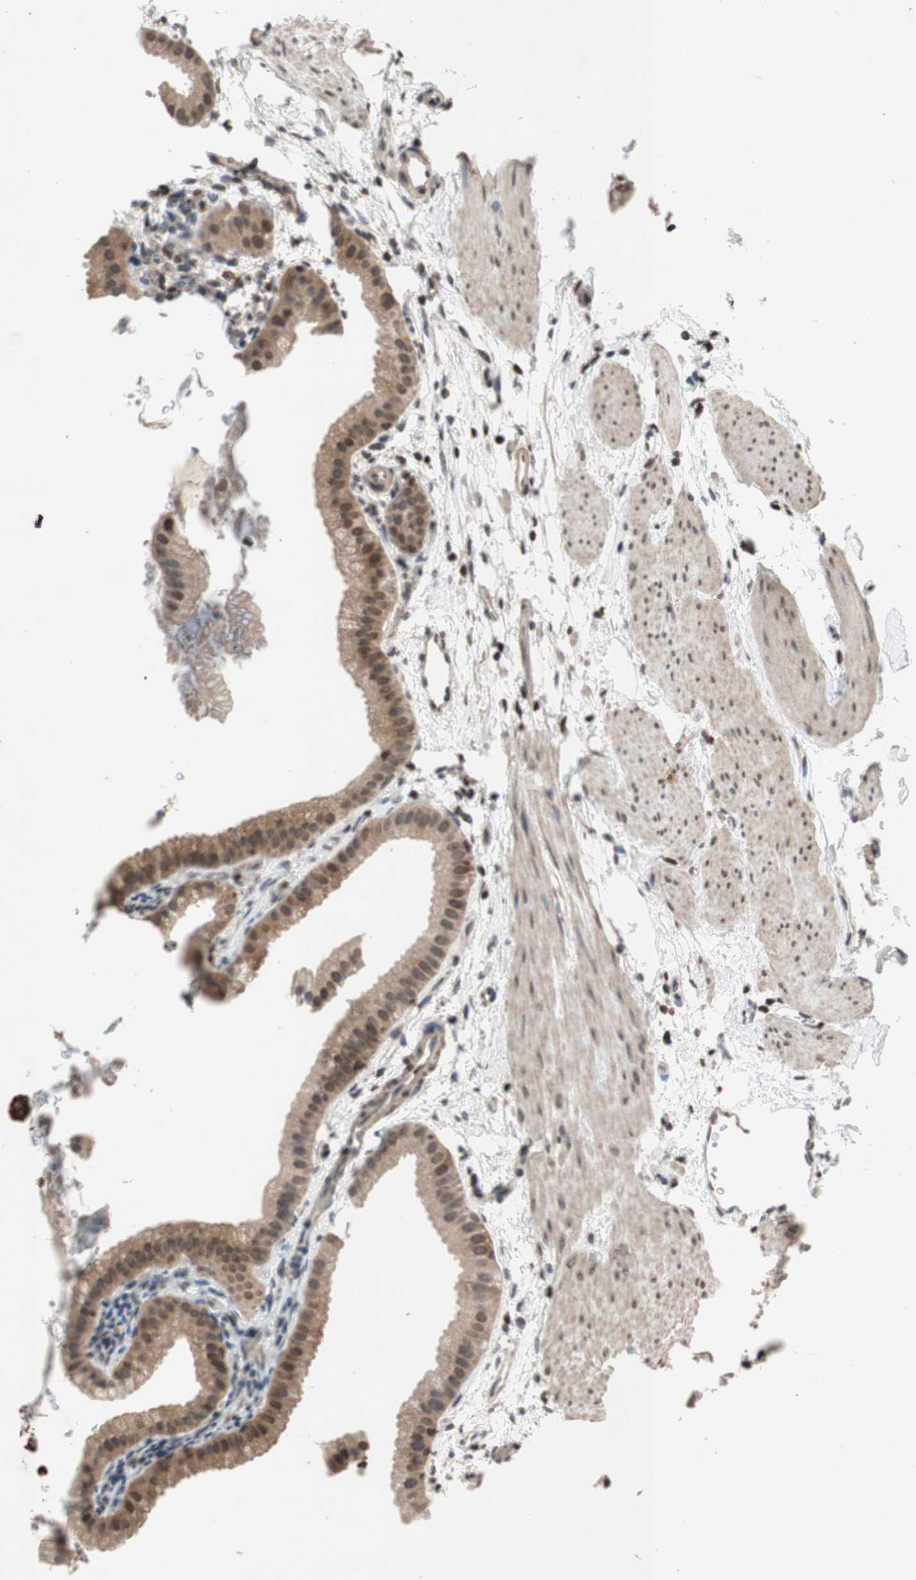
{"staining": {"intensity": "moderate", "quantity": ">75%", "location": "cytoplasmic/membranous,nuclear"}, "tissue": "gallbladder", "cell_type": "Glandular cells", "image_type": "normal", "snomed": [{"axis": "morphology", "description": "Normal tissue, NOS"}, {"axis": "topography", "description": "Gallbladder"}], "caption": "Gallbladder stained for a protein (brown) shows moderate cytoplasmic/membranous,nuclear positive staining in about >75% of glandular cells.", "gene": "MCM6", "patient": {"sex": "female", "age": 64}}